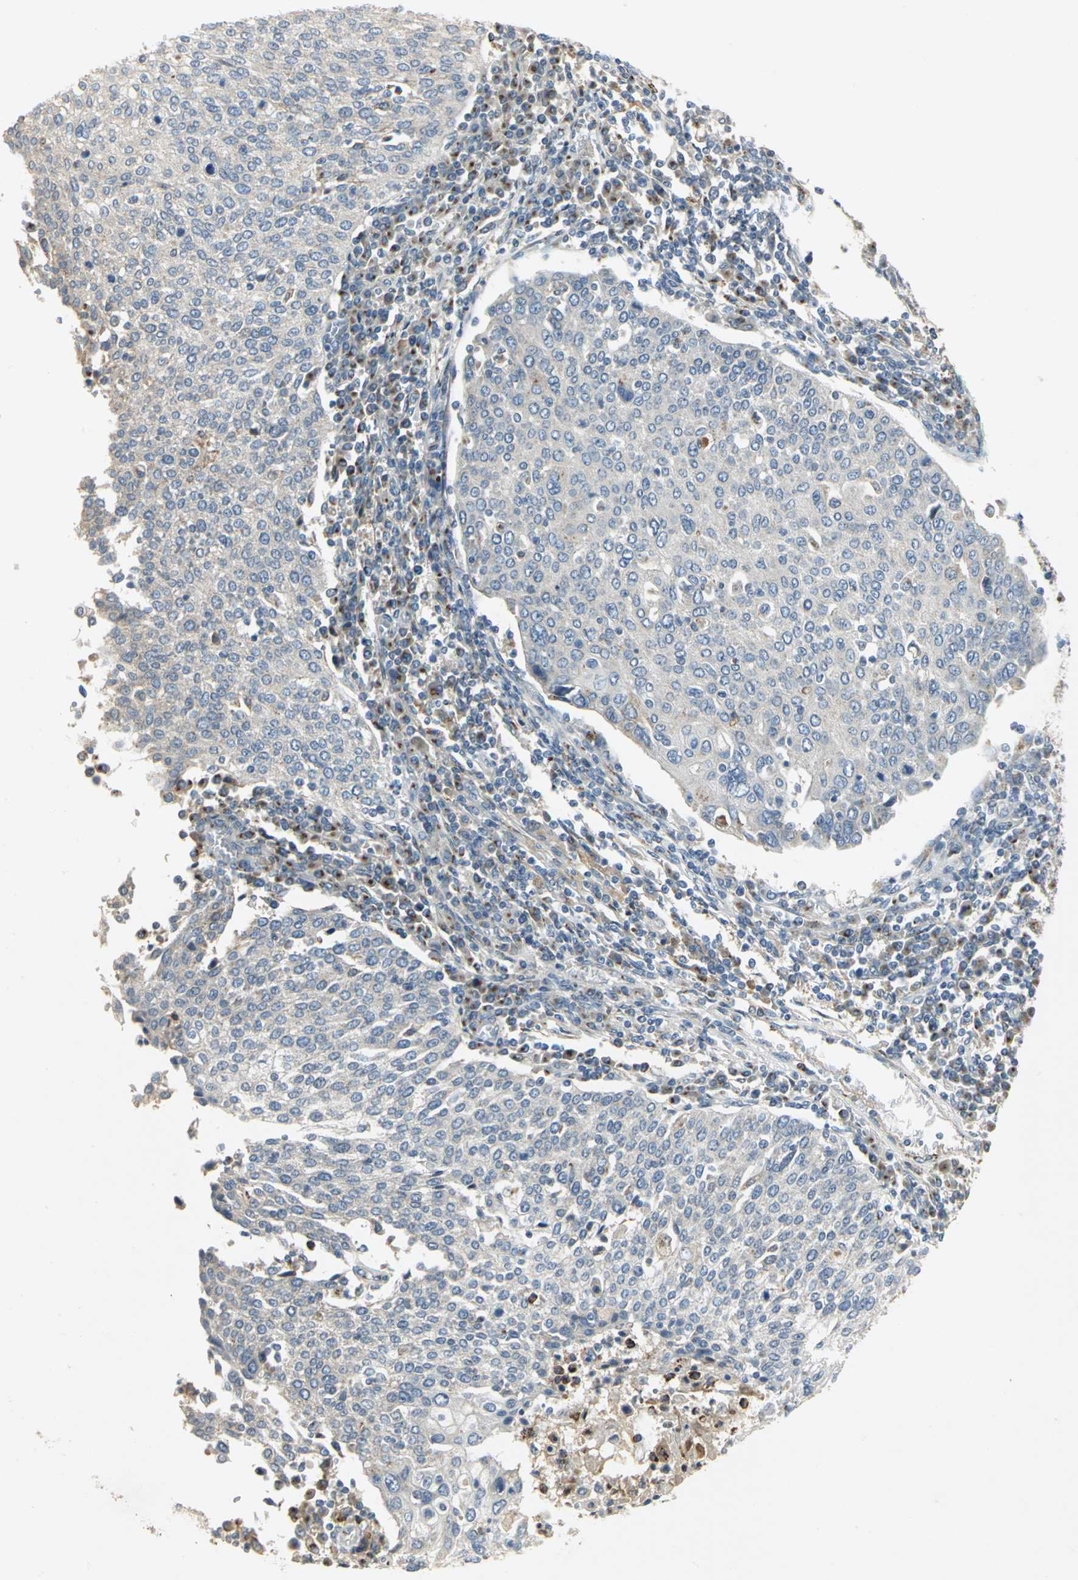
{"staining": {"intensity": "negative", "quantity": "none", "location": "none"}, "tissue": "cervical cancer", "cell_type": "Tumor cells", "image_type": "cancer", "snomed": [{"axis": "morphology", "description": "Squamous cell carcinoma, NOS"}, {"axis": "topography", "description": "Cervix"}], "caption": "There is no significant expression in tumor cells of cervical squamous cell carcinoma.", "gene": "TM9SF2", "patient": {"sex": "female", "age": 40}}